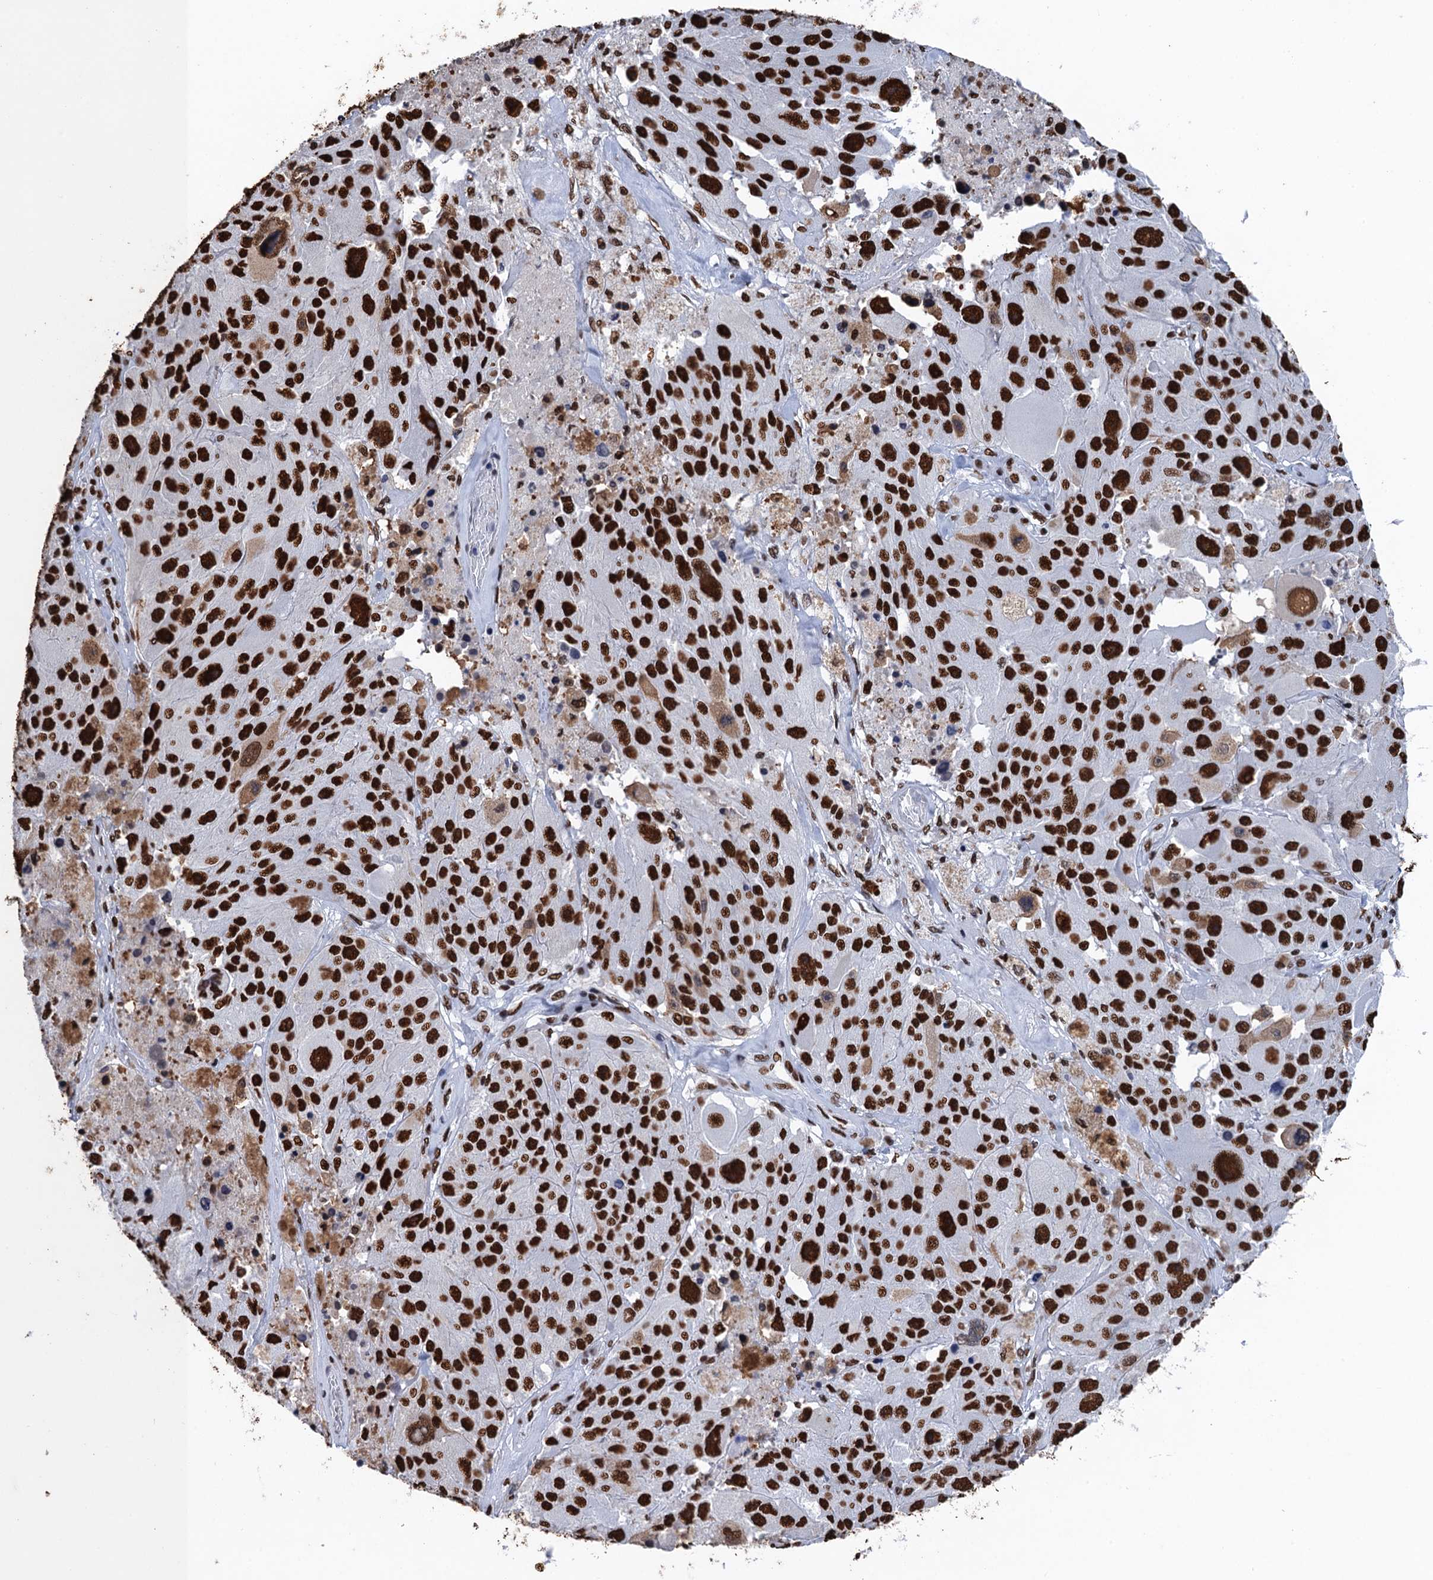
{"staining": {"intensity": "strong", "quantity": ">75%", "location": "nuclear"}, "tissue": "melanoma", "cell_type": "Tumor cells", "image_type": "cancer", "snomed": [{"axis": "morphology", "description": "Malignant melanoma, Metastatic site"}, {"axis": "topography", "description": "Lymph node"}], "caption": "This is an image of immunohistochemistry staining of malignant melanoma (metastatic site), which shows strong positivity in the nuclear of tumor cells.", "gene": "UBA2", "patient": {"sex": "male", "age": 62}}